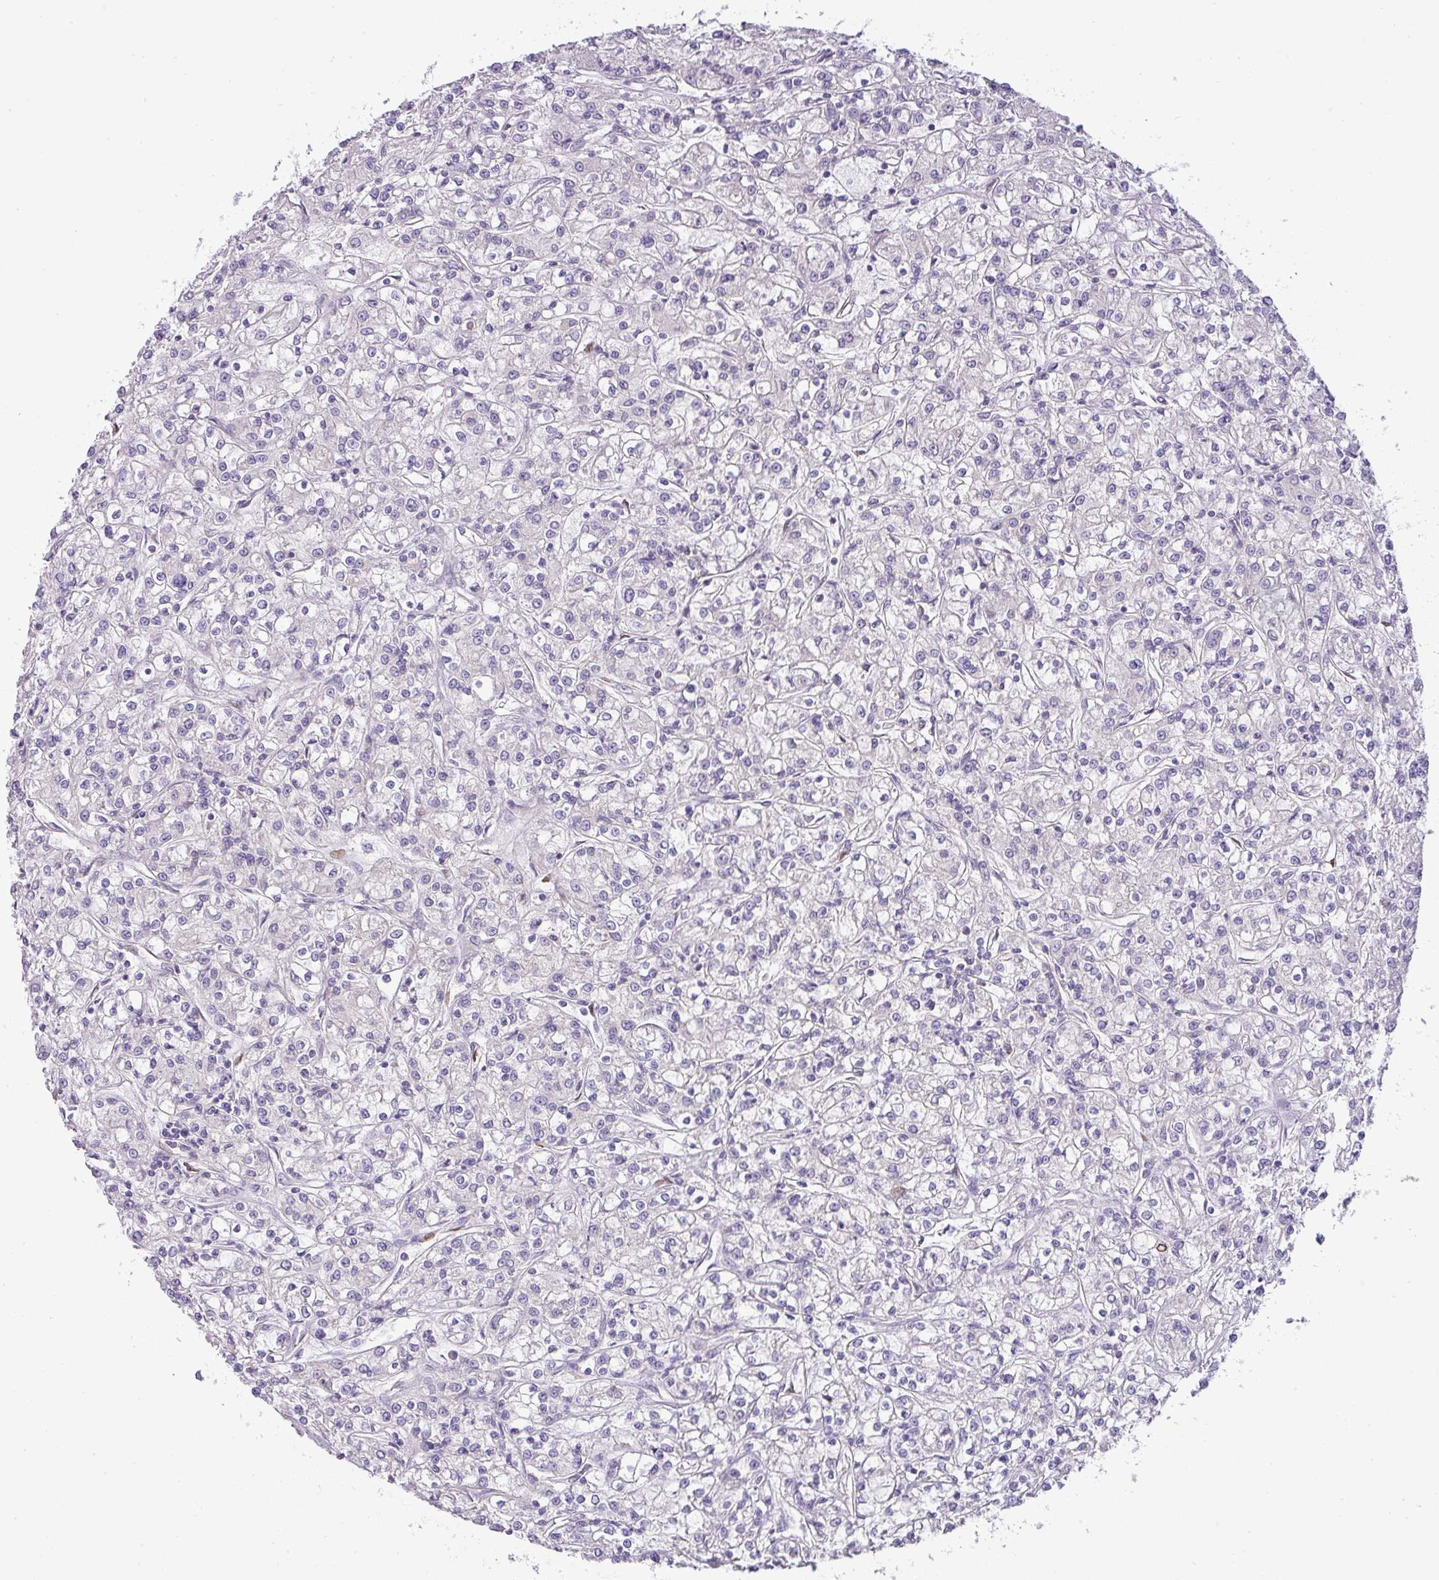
{"staining": {"intensity": "negative", "quantity": "none", "location": "none"}, "tissue": "renal cancer", "cell_type": "Tumor cells", "image_type": "cancer", "snomed": [{"axis": "morphology", "description": "Adenocarcinoma, NOS"}, {"axis": "topography", "description": "Kidney"}], "caption": "This photomicrograph is of renal cancer stained with immunohistochemistry (IHC) to label a protein in brown with the nuclei are counter-stained blue. There is no expression in tumor cells.", "gene": "ZNF211", "patient": {"sex": "female", "age": 59}}